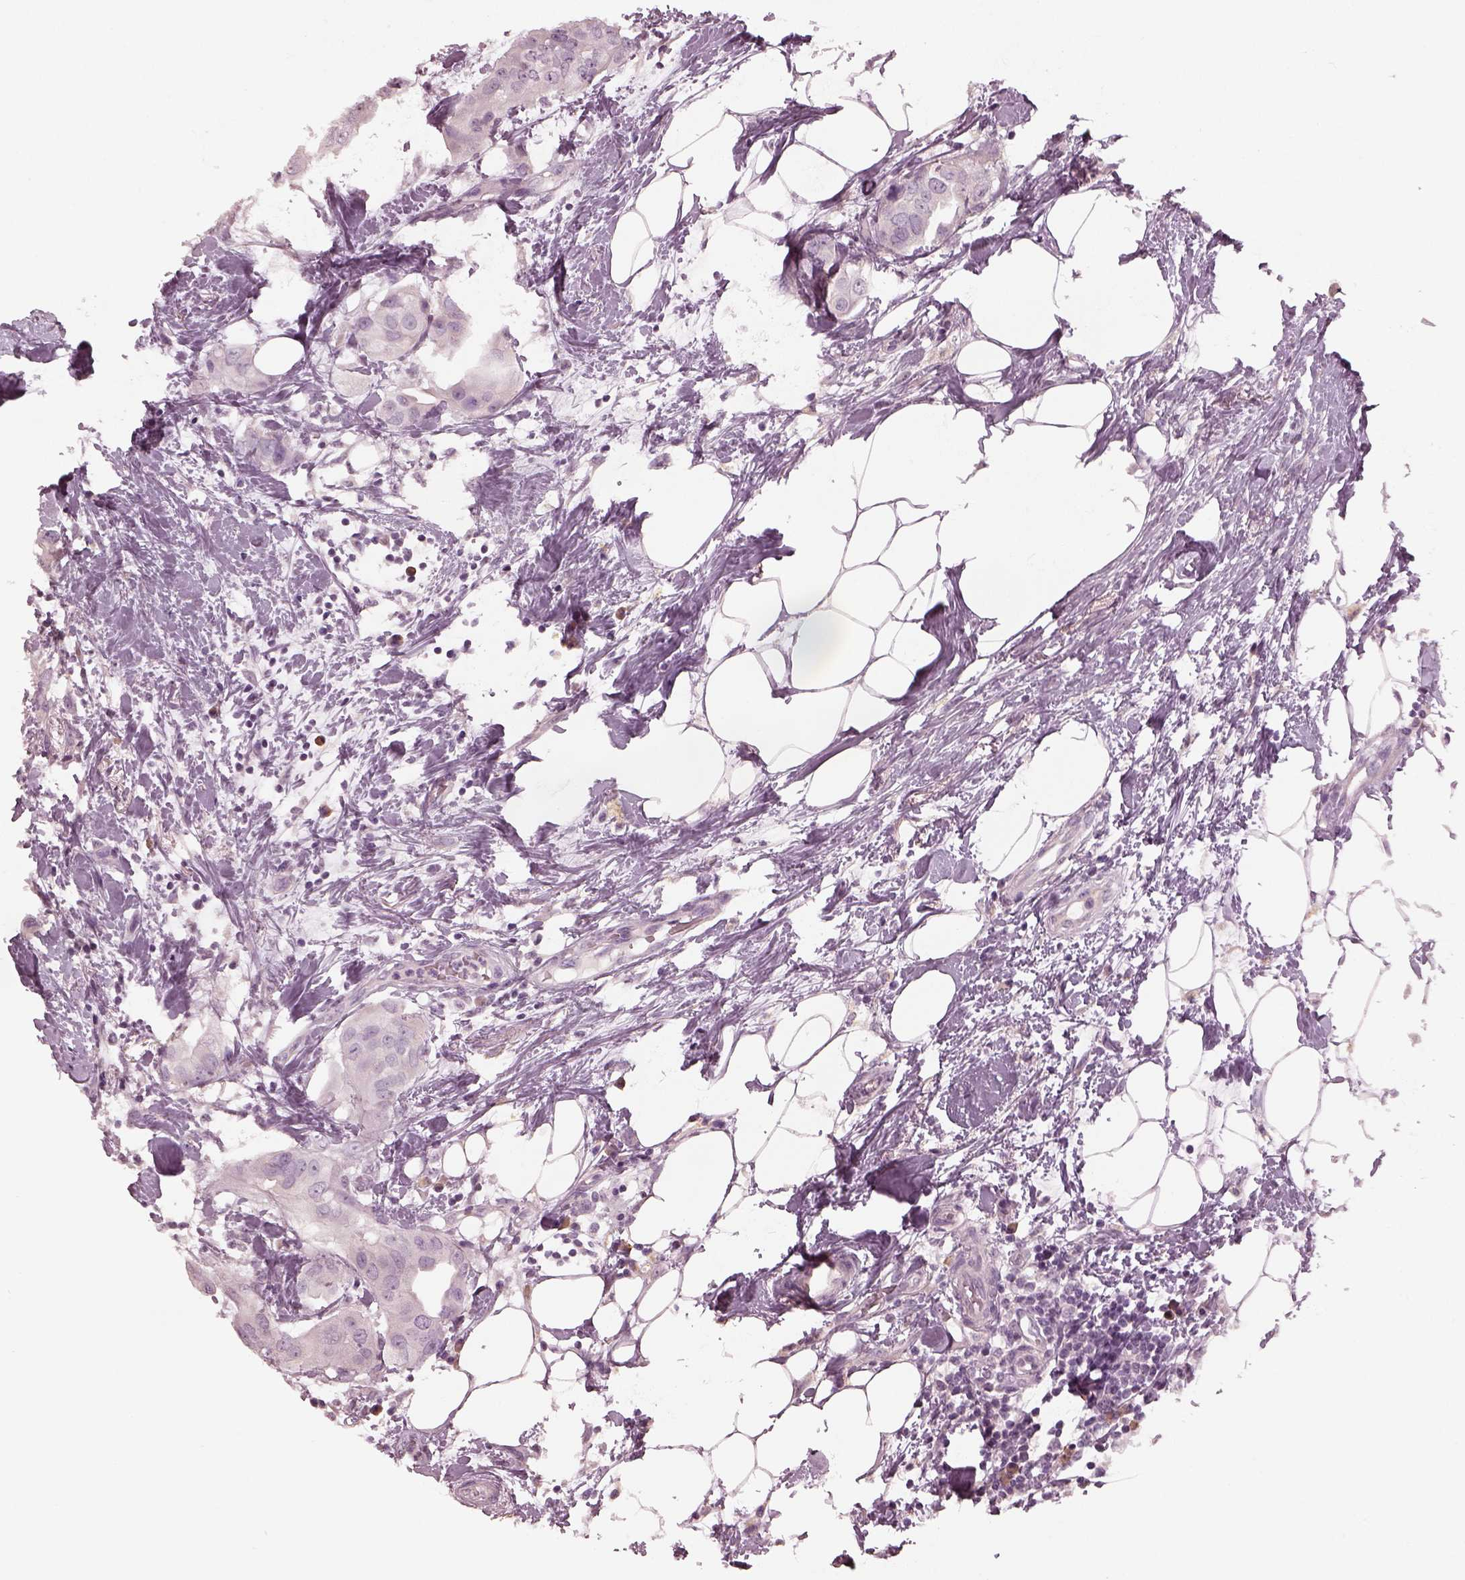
{"staining": {"intensity": "negative", "quantity": "none", "location": "none"}, "tissue": "breast cancer", "cell_type": "Tumor cells", "image_type": "cancer", "snomed": [{"axis": "morphology", "description": "Normal tissue, NOS"}, {"axis": "morphology", "description": "Duct carcinoma"}, {"axis": "topography", "description": "Breast"}], "caption": "Immunohistochemical staining of breast cancer (invasive ductal carcinoma) reveals no significant staining in tumor cells.", "gene": "MIA", "patient": {"sex": "female", "age": 40}}